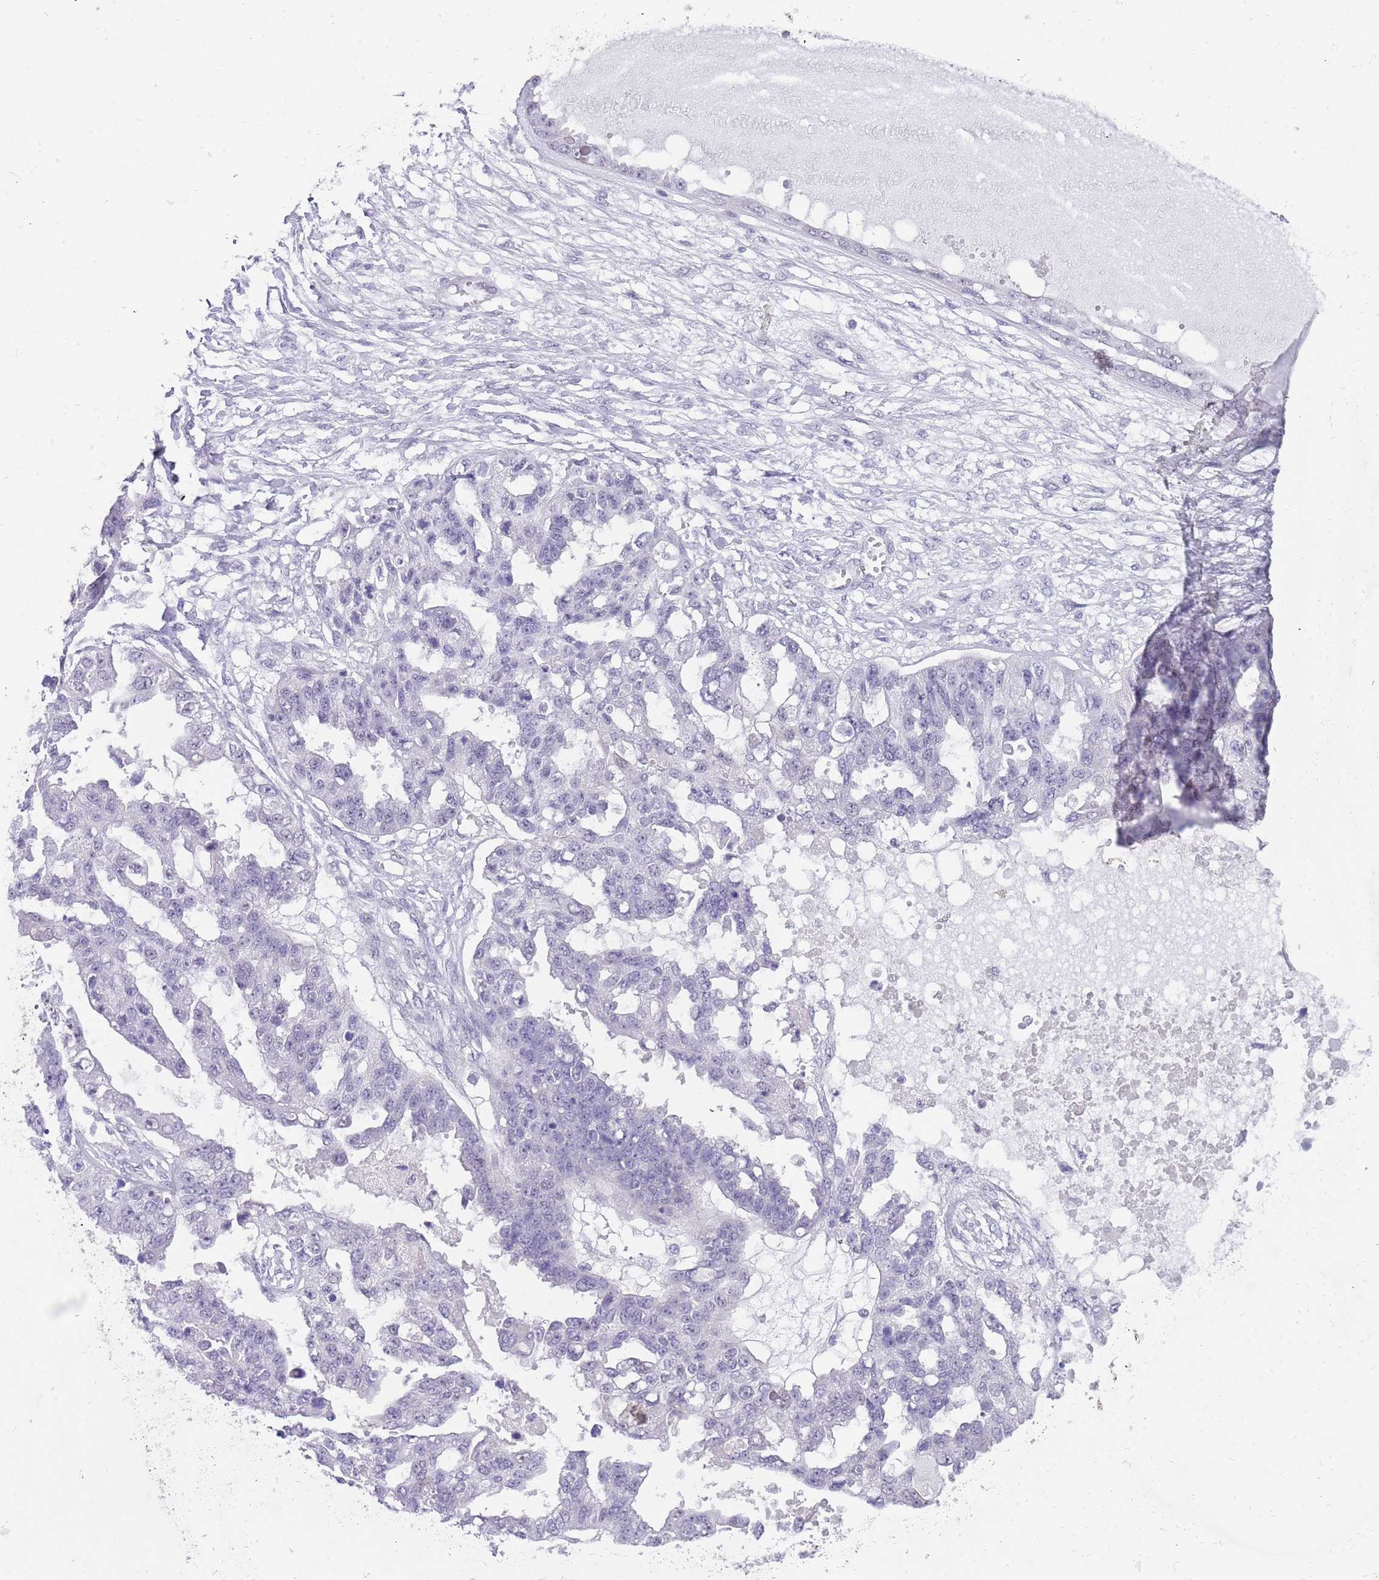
{"staining": {"intensity": "negative", "quantity": "none", "location": "none"}, "tissue": "ovarian cancer", "cell_type": "Tumor cells", "image_type": "cancer", "snomed": [{"axis": "morphology", "description": "Cystadenocarcinoma, serous, NOS"}, {"axis": "topography", "description": "Ovary"}], "caption": "There is no significant positivity in tumor cells of ovarian cancer (serous cystadenocarcinoma).", "gene": "SEPHS2", "patient": {"sex": "female", "age": 58}}